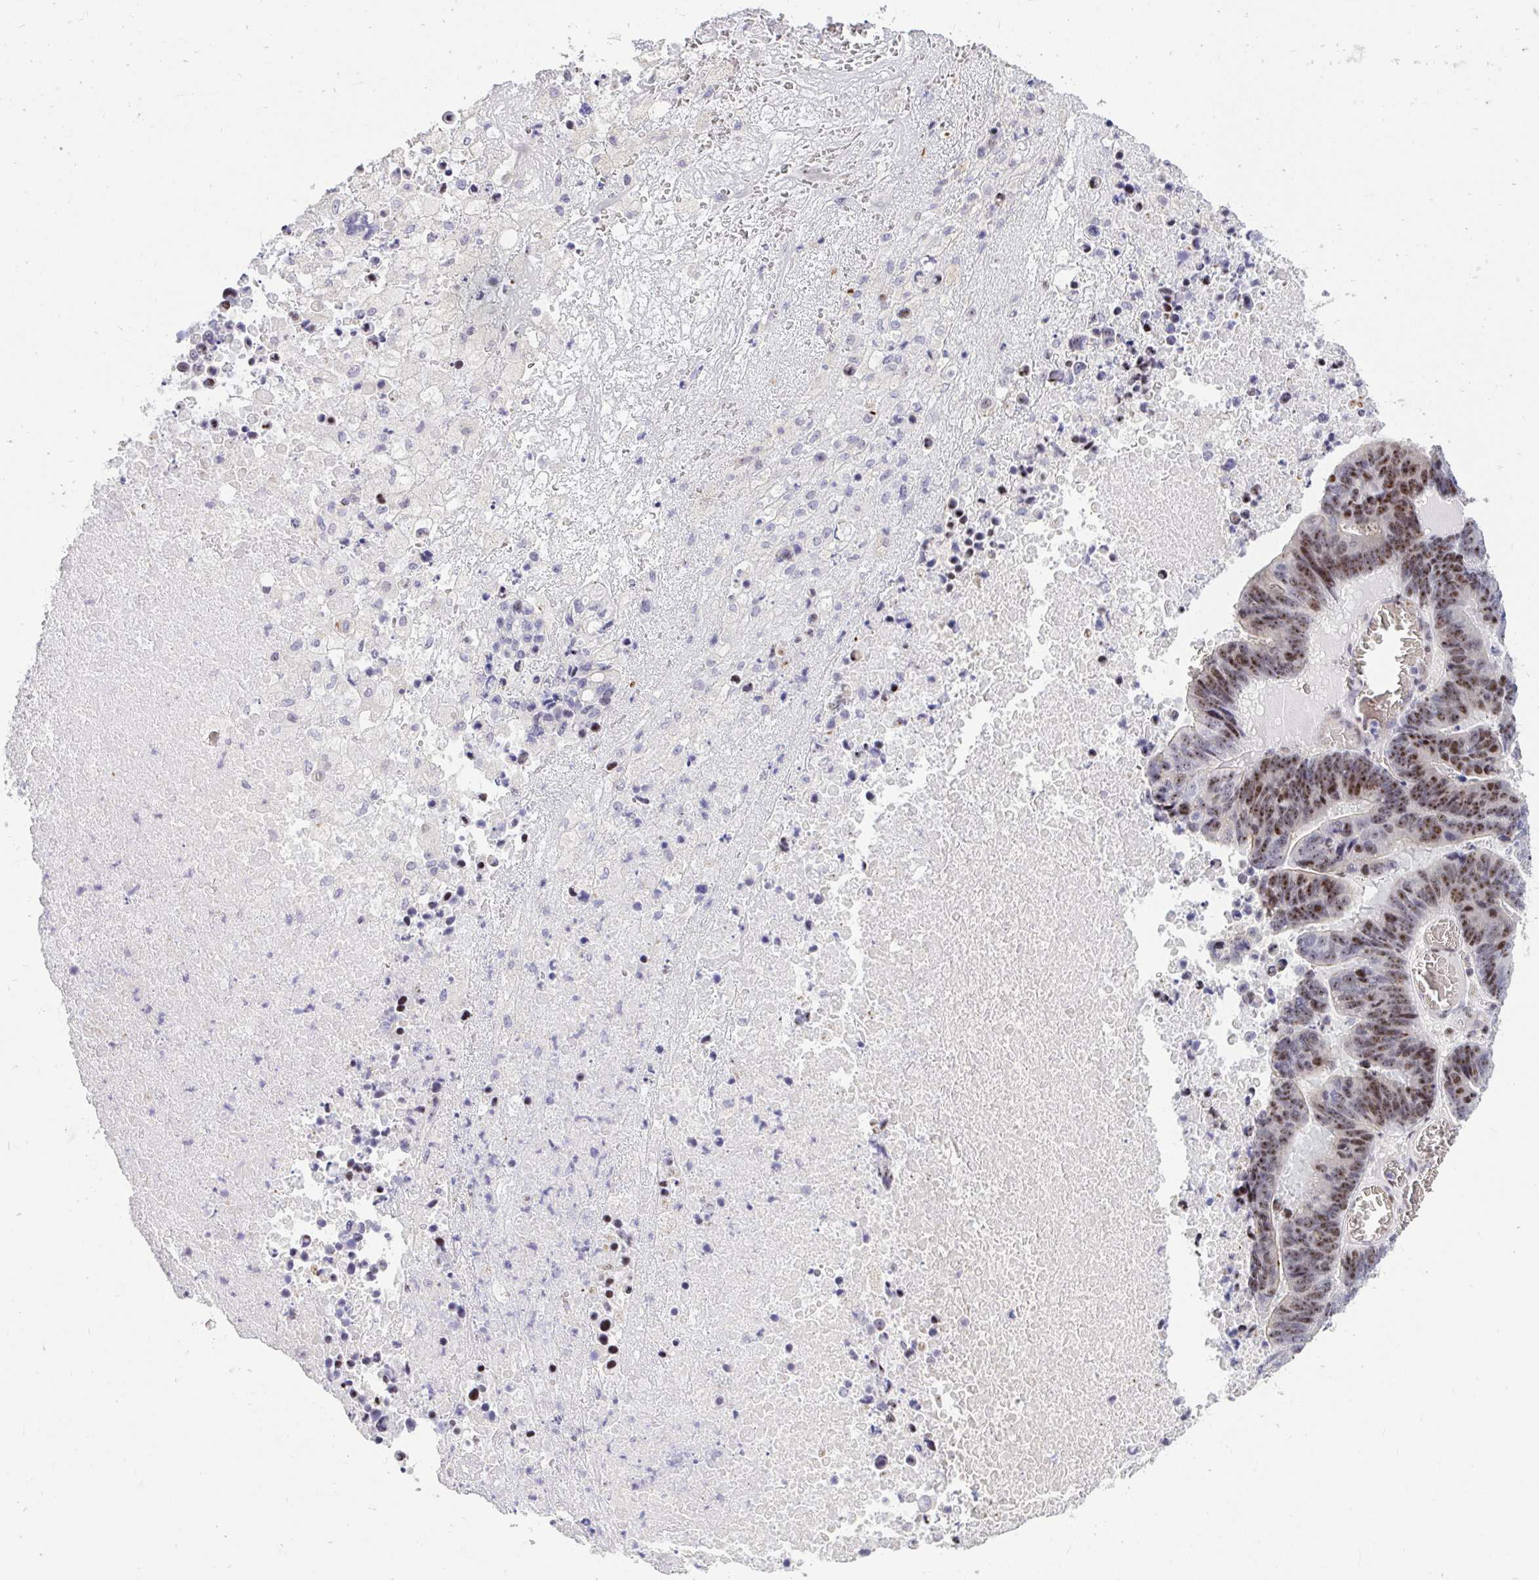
{"staining": {"intensity": "moderate", "quantity": ">75%", "location": "nuclear"}, "tissue": "lung cancer", "cell_type": "Tumor cells", "image_type": "cancer", "snomed": [{"axis": "morphology", "description": "Aneuploidy"}, {"axis": "morphology", "description": "Adenocarcinoma, NOS"}, {"axis": "morphology", "description": "Adenocarcinoma primary or metastatic"}, {"axis": "topography", "description": "Lung"}], "caption": "Immunohistochemistry histopathology image of human lung adenocarcinoma primary or metastatic stained for a protein (brown), which displays medium levels of moderate nuclear staining in approximately >75% of tumor cells.", "gene": "PLPPR3", "patient": {"sex": "female", "age": 75}}